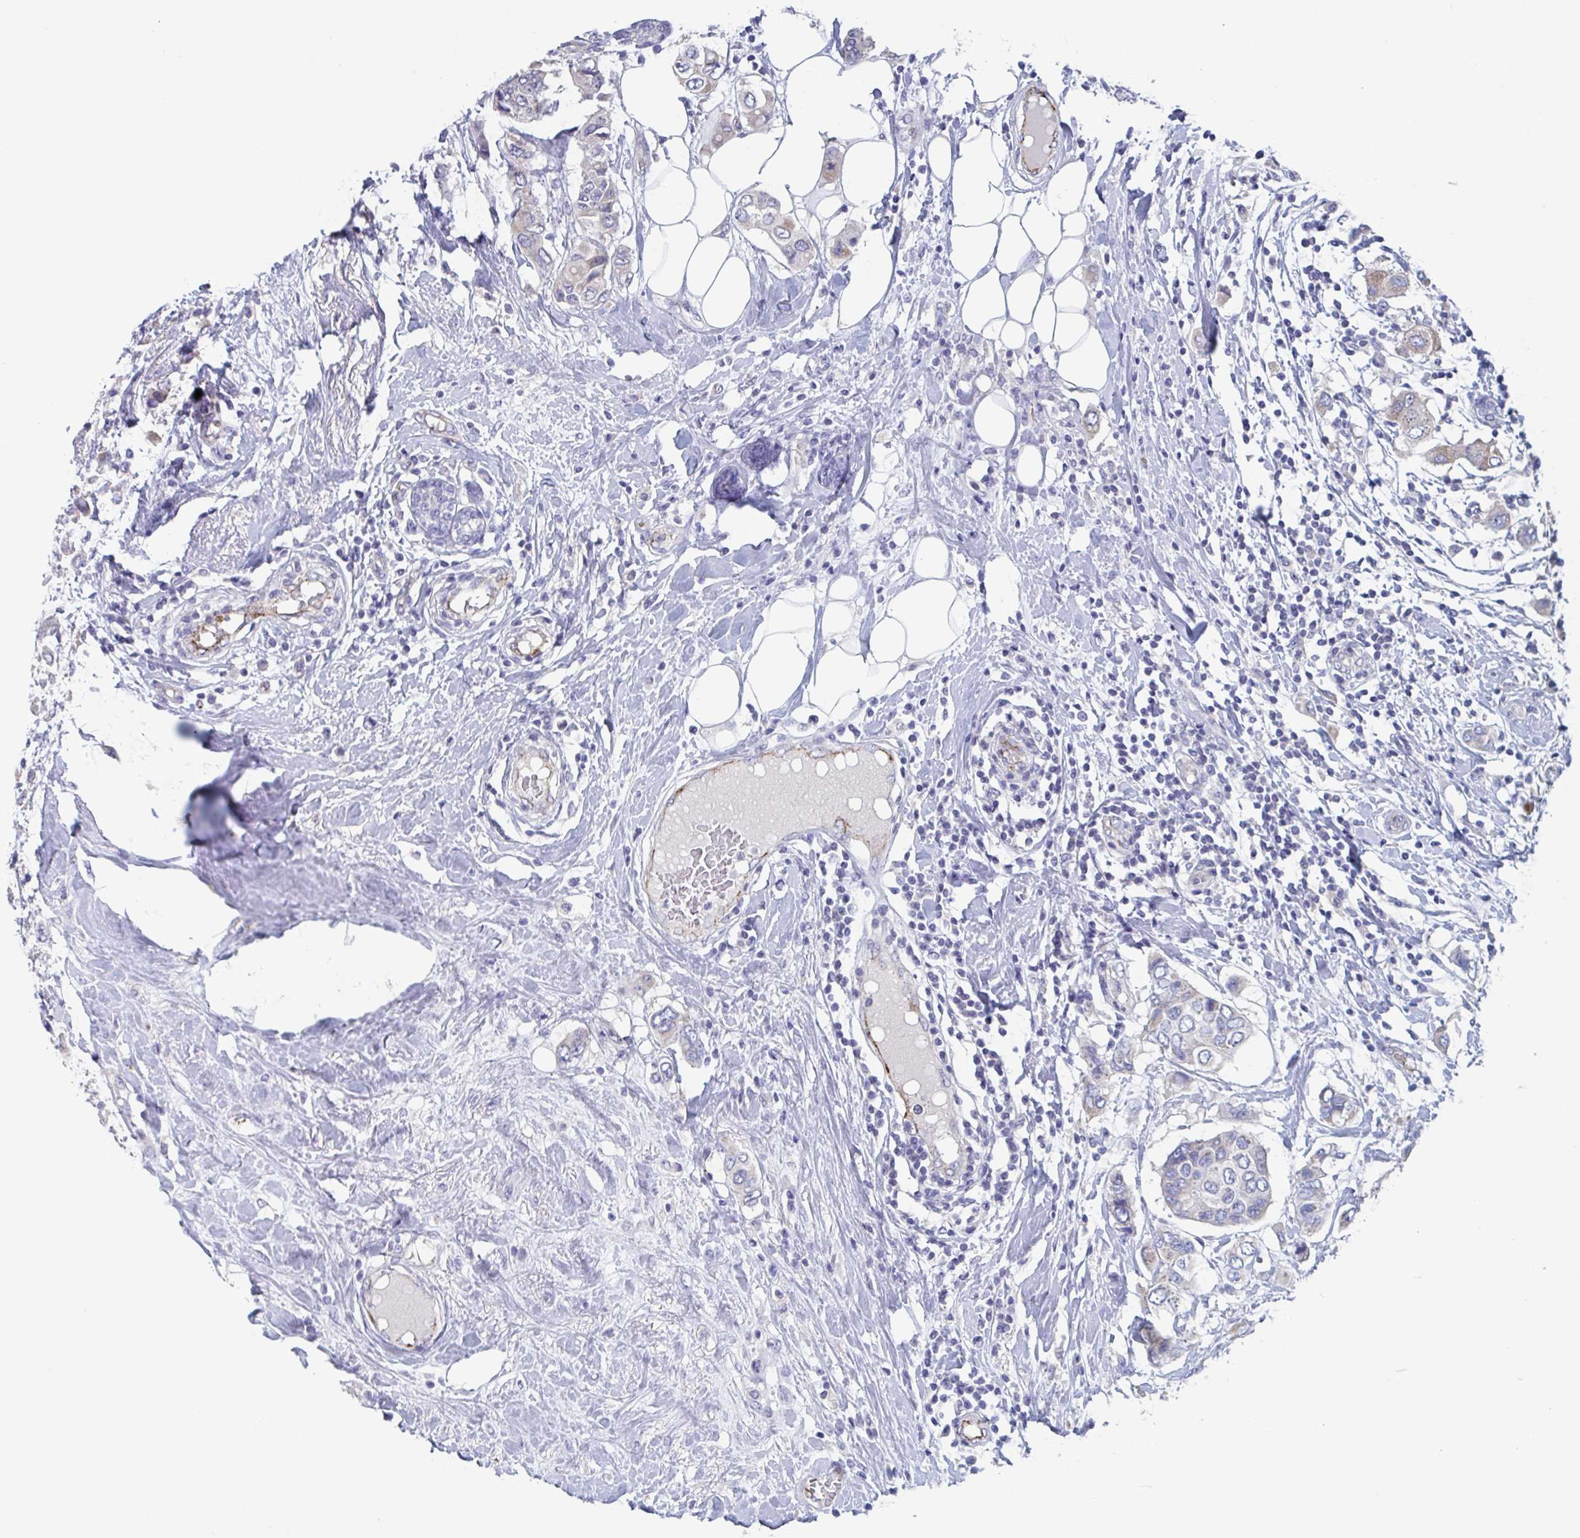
{"staining": {"intensity": "negative", "quantity": "none", "location": "none"}, "tissue": "breast cancer", "cell_type": "Tumor cells", "image_type": "cancer", "snomed": [{"axis": "morphology", "description": "Lobular carcinoma"}, {"axis": "topography", "description": "Breast"}], "caption": "The image exhibits no staining of tumor cells in breast cancer.", "gene": "ABHD16A", "patient": {"sex": "female", "age": 51}}